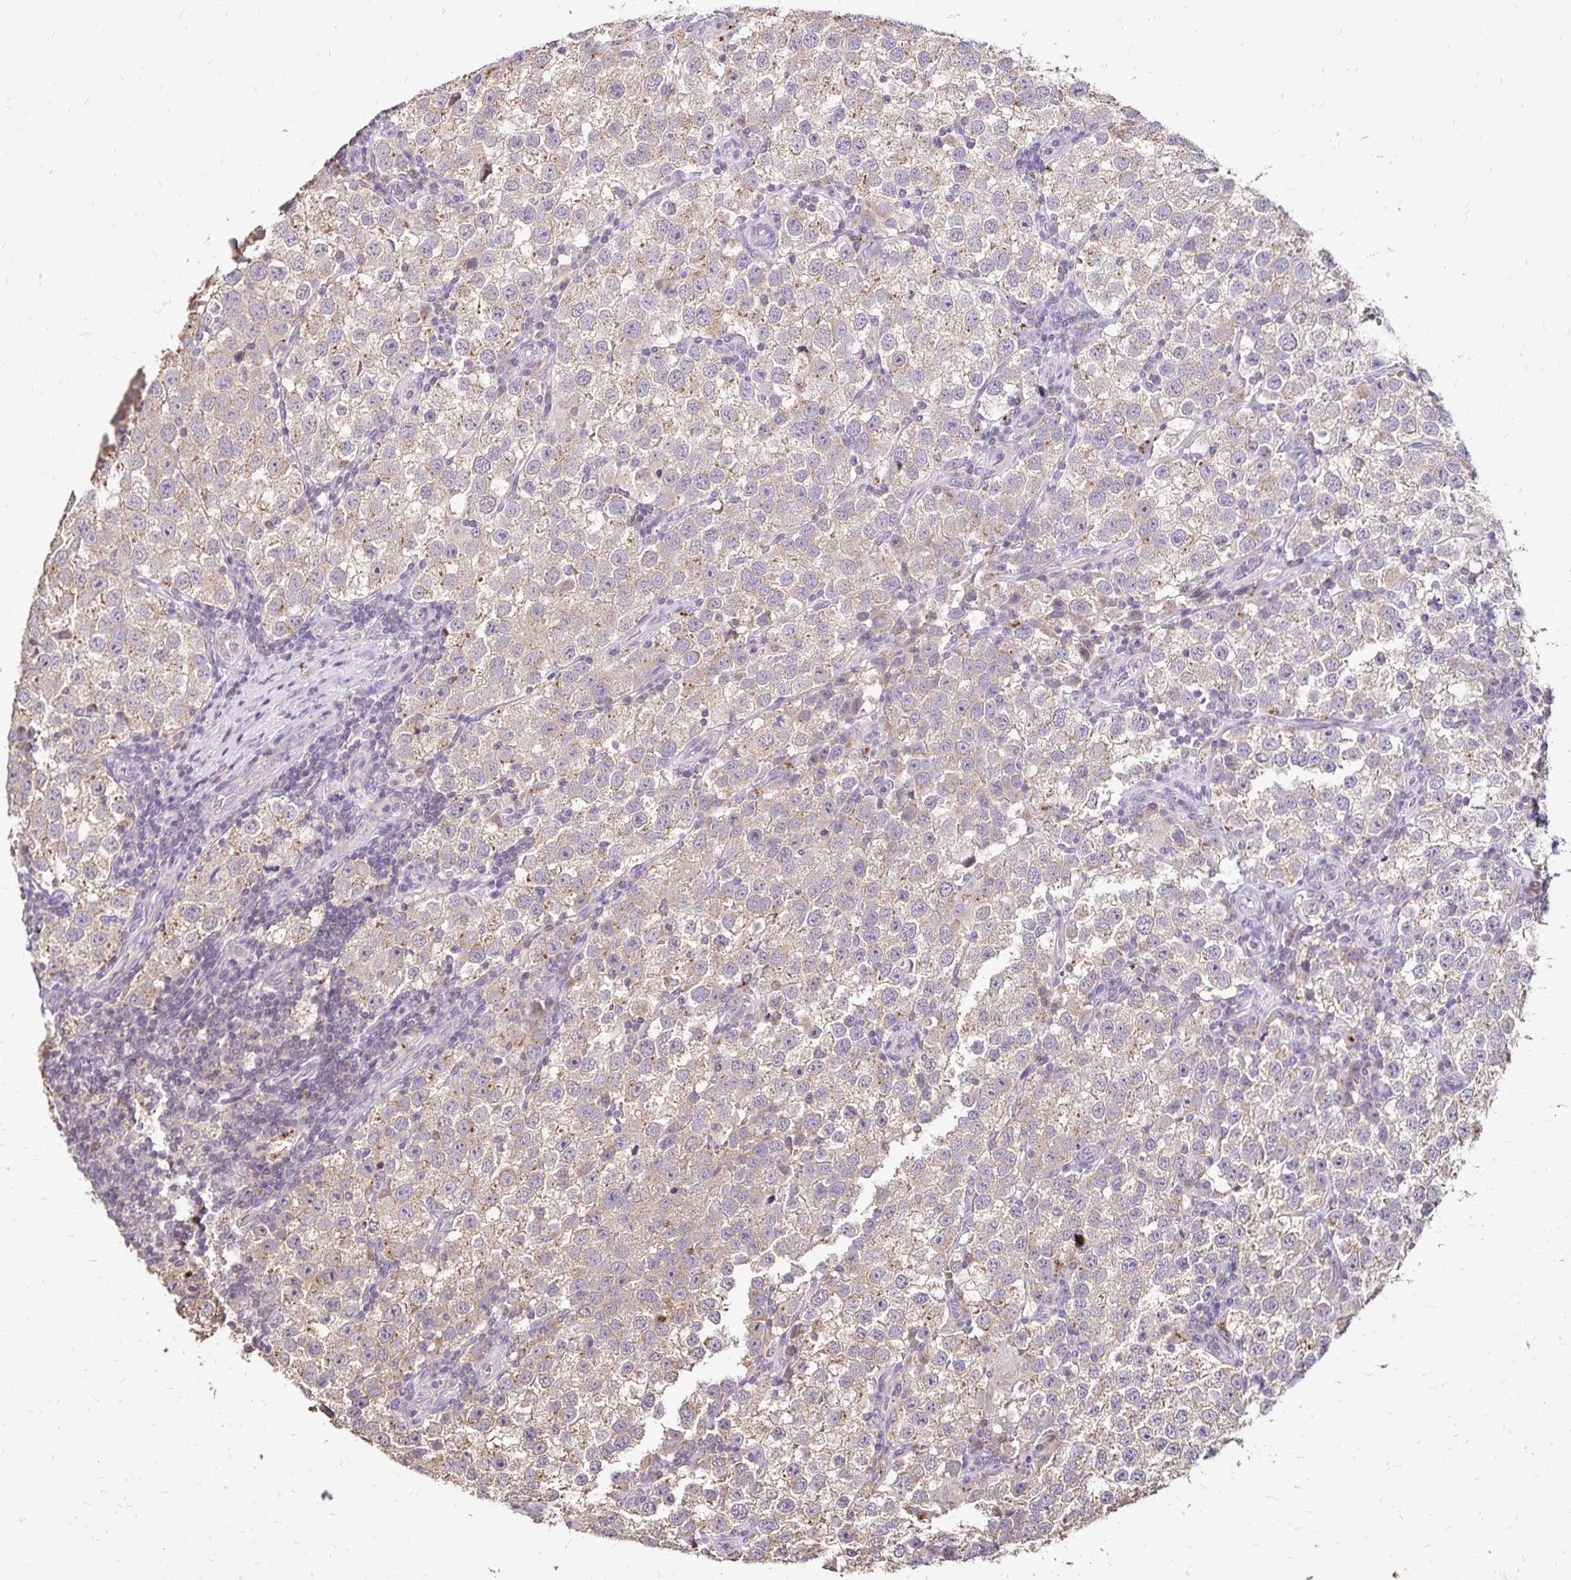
{"staining": {"intensity": "weak", "quantity": "25%-75%", "location": "cytoplasmic/membranous"}, "tissue": "testis cancer", "cell_type": "Tumor cells", "image_type": "cancer", "snomed": [{"axis": "morphology", "description": "Seminoma, NOS"}, {"axis": "topography", "description": "Testis"}], "caption": "Seminoma (testis) was stained to show a protein in brown. There is low levels of weak cytoplasmic/membranous expression in about 25%-75% of tumor cells. (DAB = brown stain, brightfield microscopy at high magnification).", "gene": "EMC10", "patient": {"sex": "male", "age": 37}}